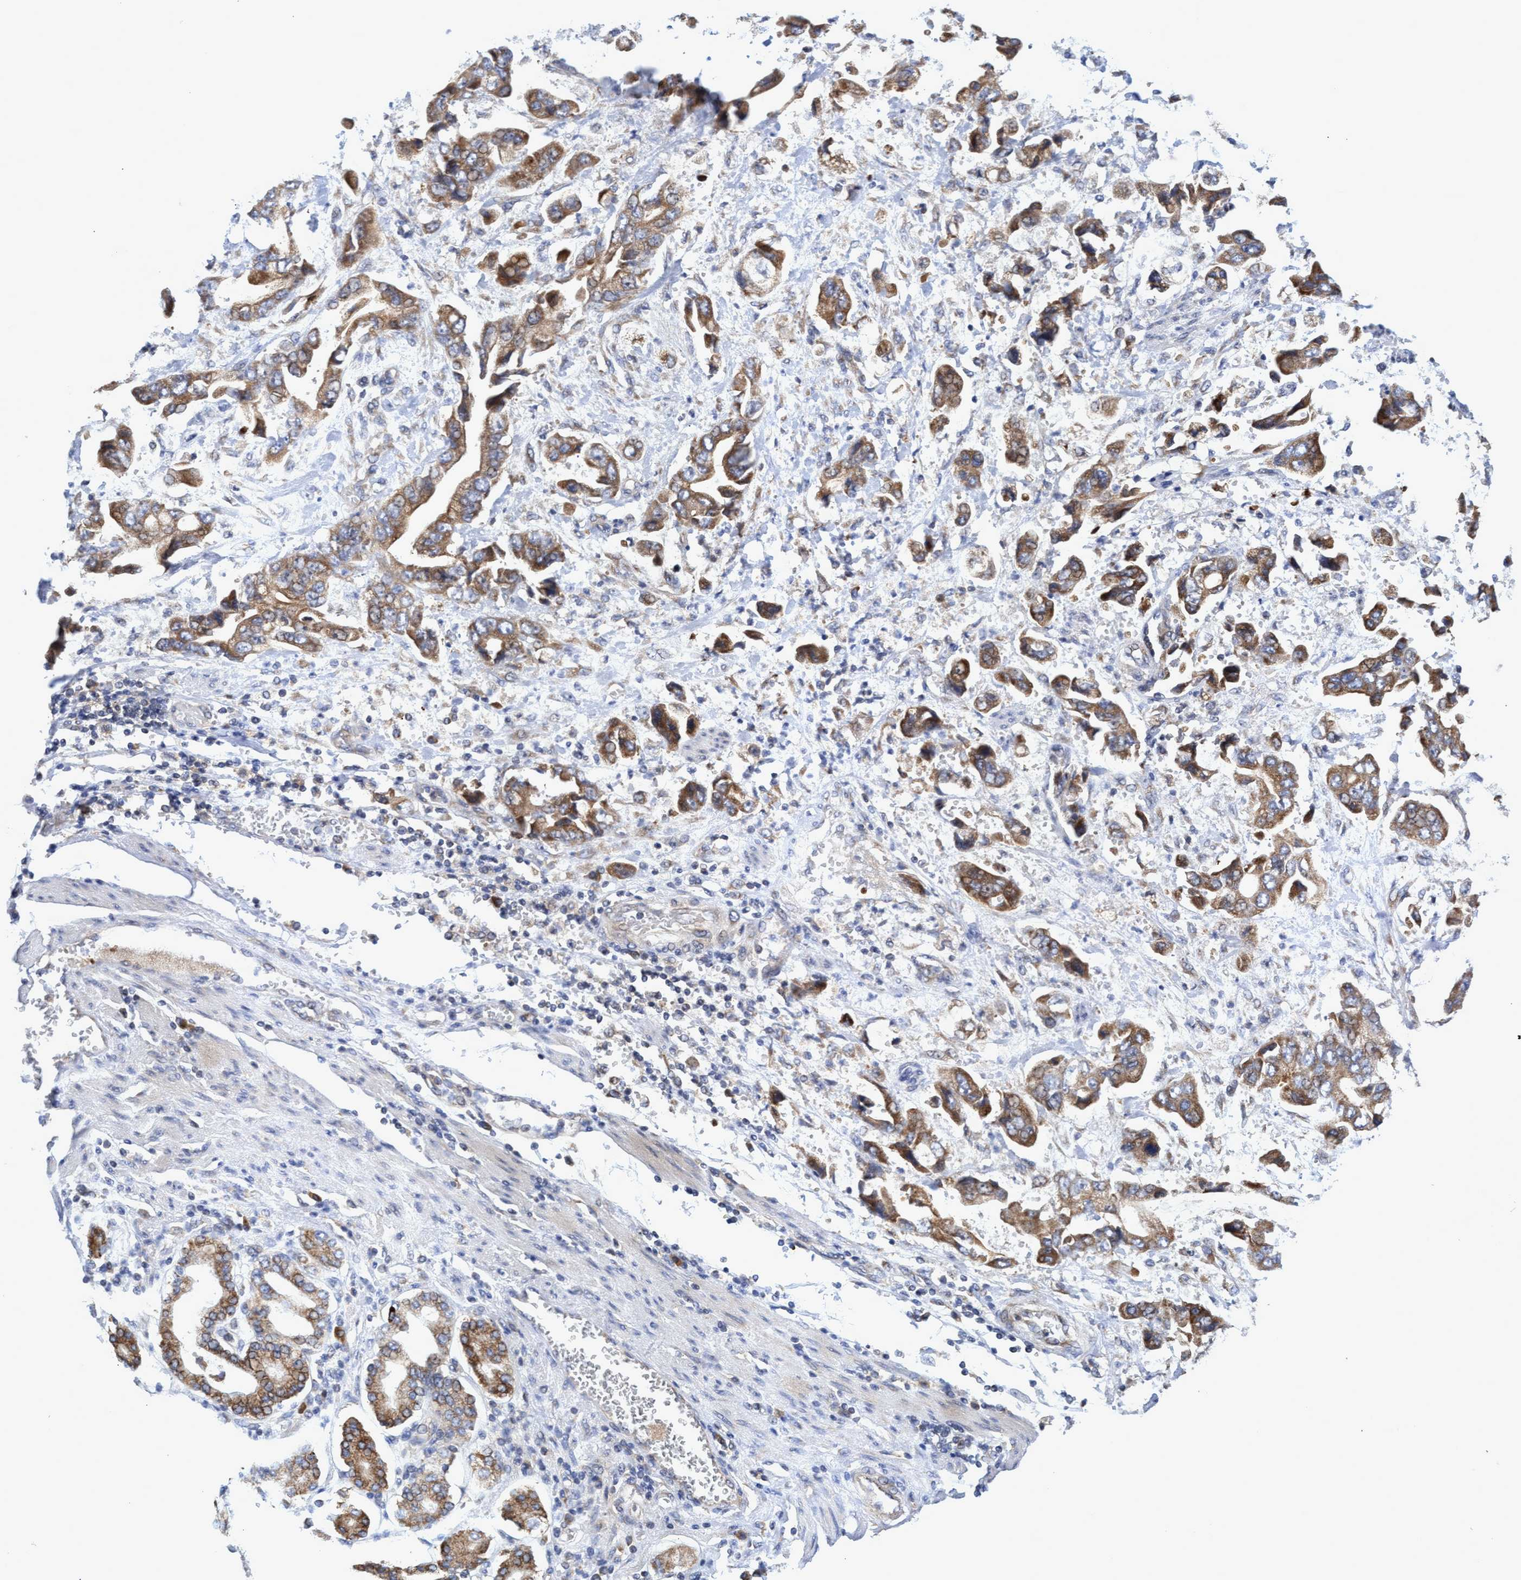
{"staining": {"intensity": "moderate", "quantity": ">75%", "location": "cytoplasmic/membranous"}, "tissue": "stomach cancer", "cell_type": "Tumor cells", "image_type": "cancer", "snomed": [{"axis": "morphology", "description": "Normal tissue, NOS"}, {"axis": "morphology", "description": "Adenocarcinoma, NOS"}, {"axis": "topography", "description": "Stomach"}], "caption": "Immunohistochemistry (IHC) histopathology image of stomach adenocarcinoma stained for a protein (brown), which exhibits medium levels of moderate cytoplasmic/membranous positivity in approximately >75% of tumor cells.", "gene": "NAT16", "patient": {"sex": "male", "age": 62}}